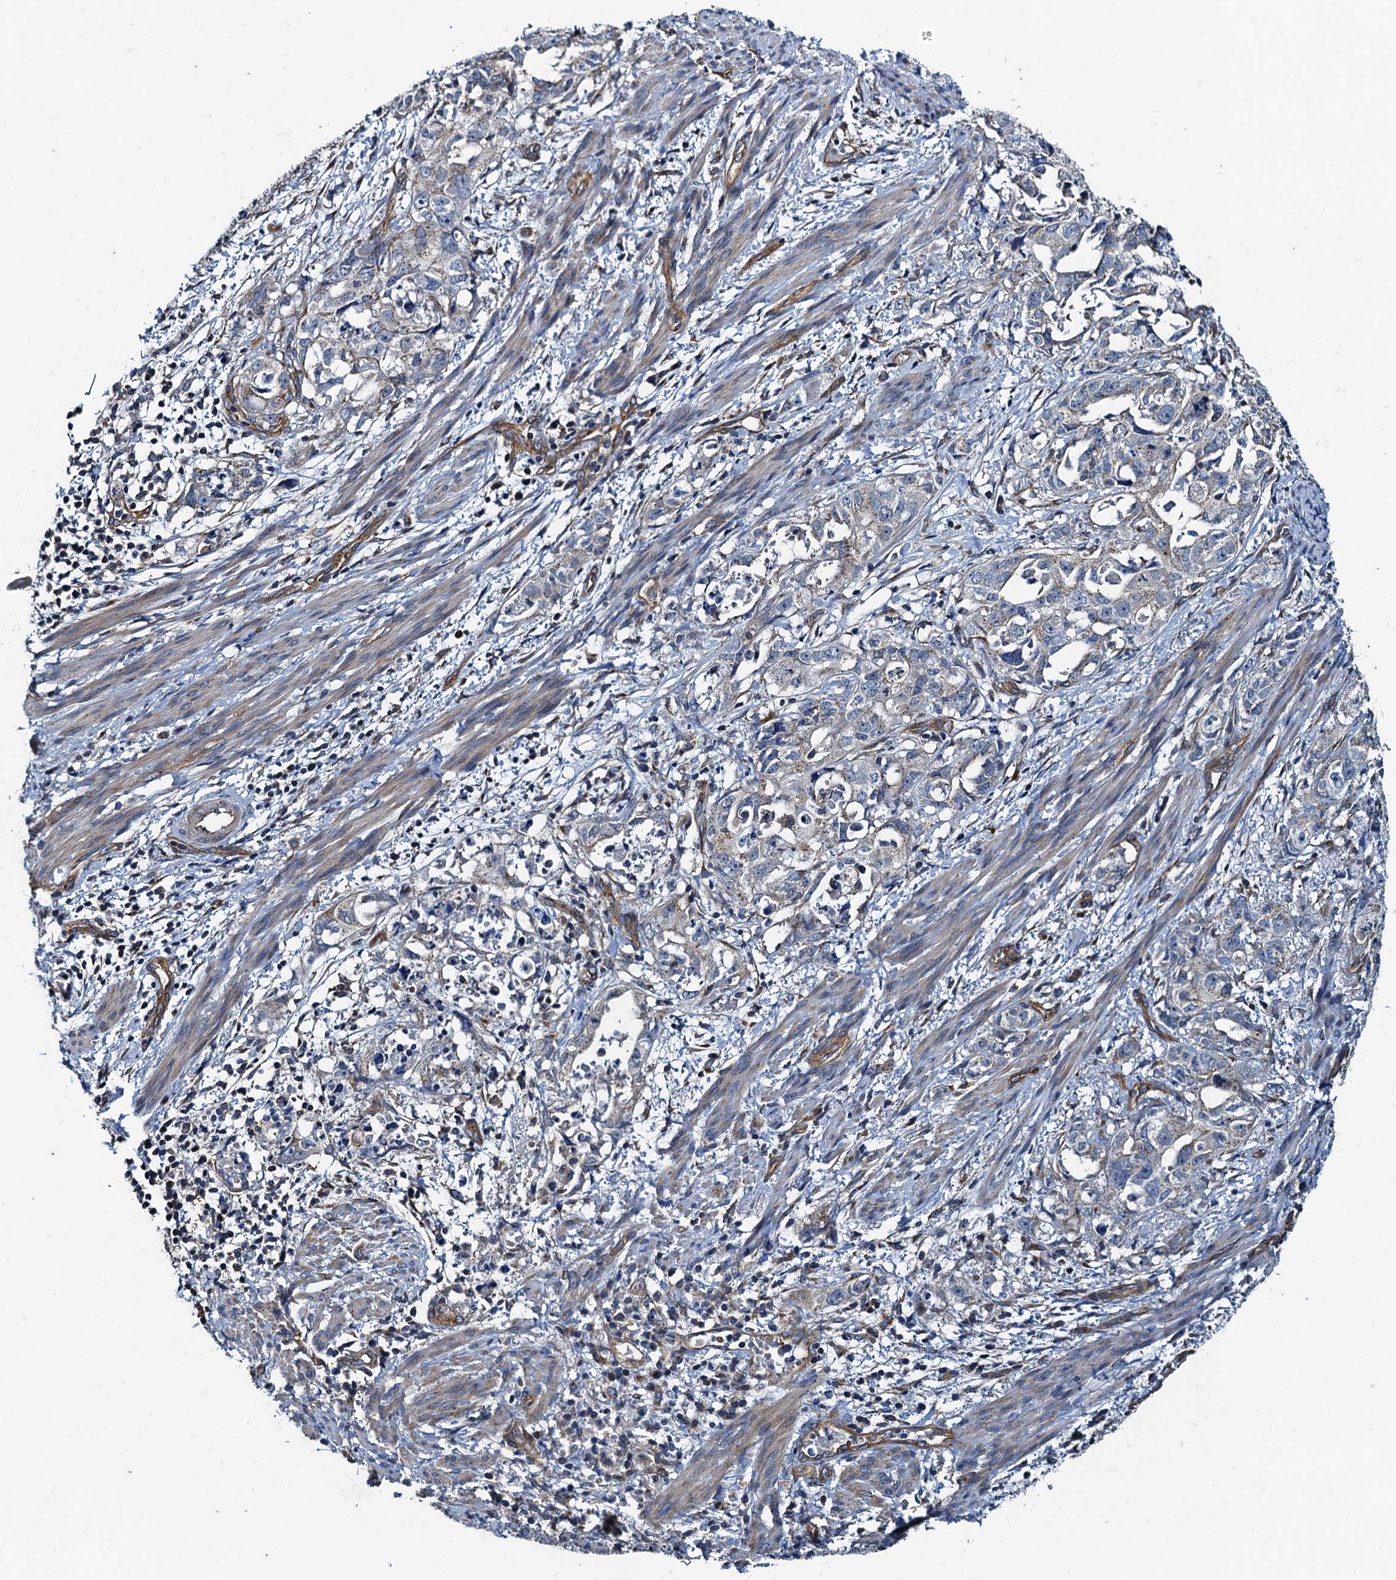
{"staining": {"intensity": "negative", "quantity": "none", "location": "none"}, "tissue": "endometrial cancer", "cell_type": "Tumor cells", "image_type": "cancer", "snomed": [{"axis": "morphology", "description": "Adenocarcinoma, NOS"}, {"axis": "topography", "description": "Endometrium"}], "caption": "The histopathology image displays no significant staining in tumor cells of endometrial adenocarcinoma.", "gene": "NGRN", "patient": {"sex": "female", "age": 65}}